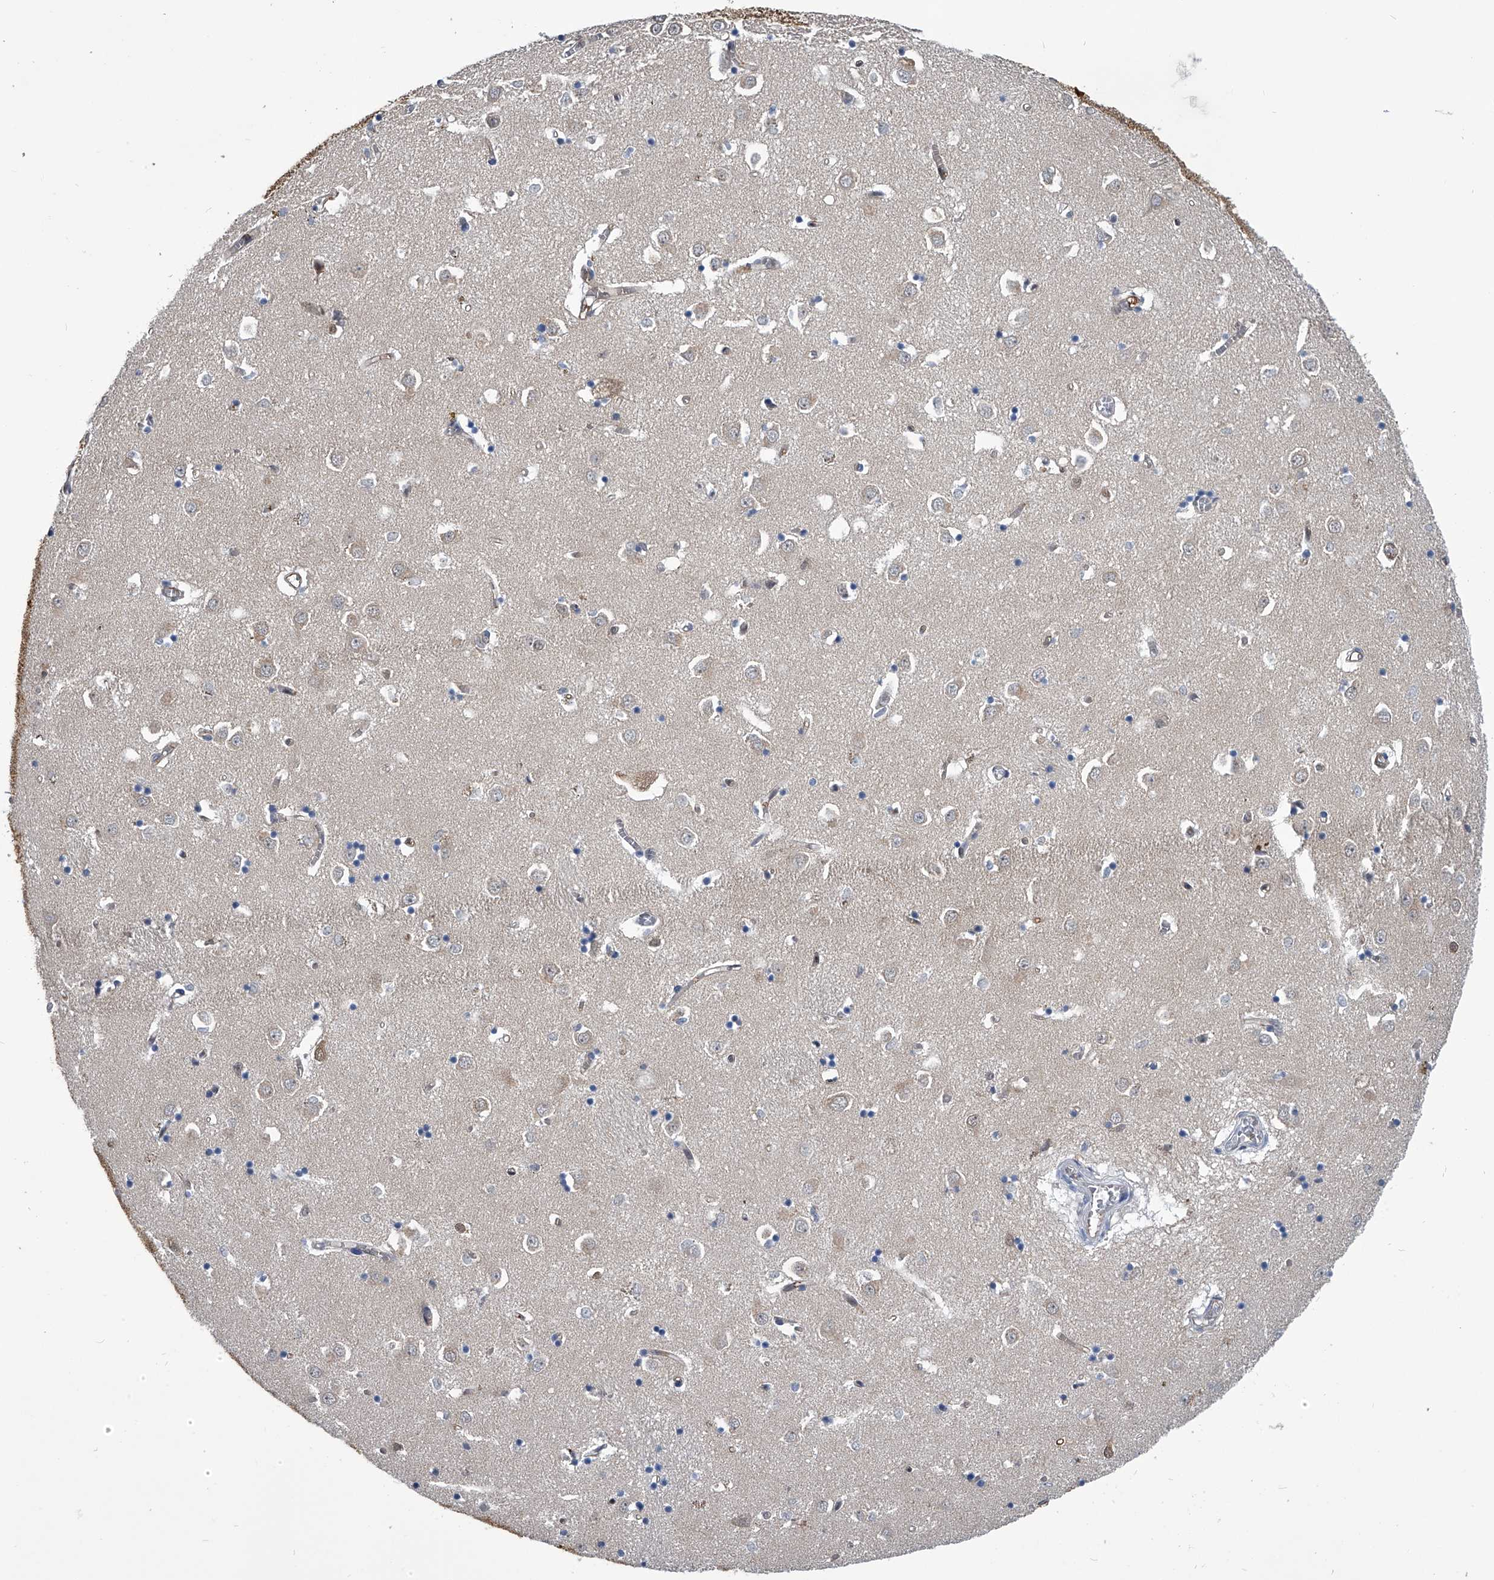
{"staining": {"intensity": "negative", "quantity": "none", "location": "none"}, "tissue": "caudate", "cell_type": "Glial cells", "image_type": "normal", "snomed": [{"axis": "morphology", "description": "Normal tissue, NOS"}, {"axis": "topography", "description": "Lateral ventricle wall"}], "caption": "Immunohistochemistry image of benign caudate stained for a protein (brown), which demonstrates no staining in glial cells.", "gene": "PDXK", "patient": {"sex": "male", "age": 70}}